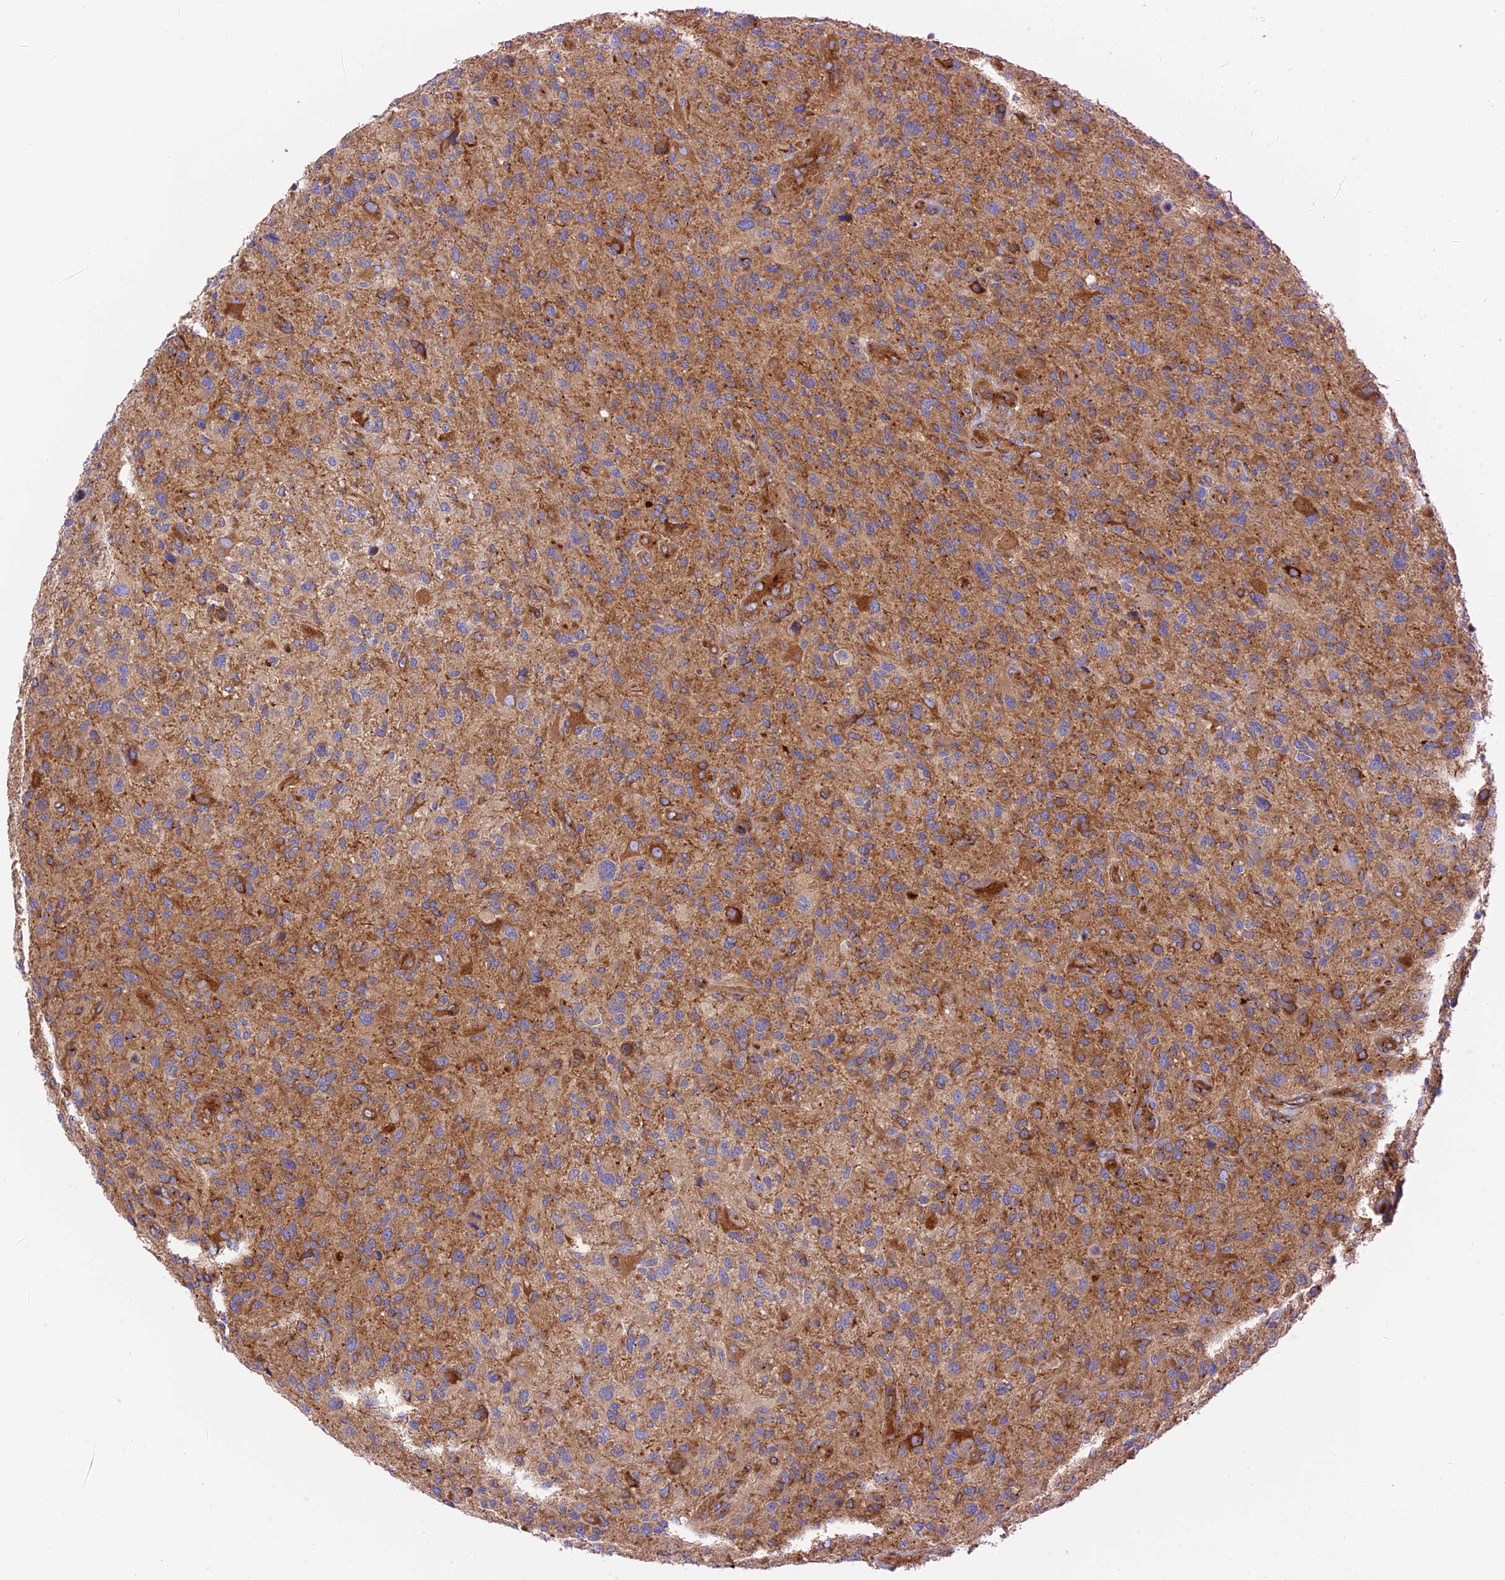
{"staining": {"intensity": "weak", "quantity": "25%-75%", "location": "cytoplasmic/membranous"}, "tissue": "glioma", "cell_type": "Tumor cells", "image_type": "cancer", "snomed": [{"axis": "morphology", "description": "Glioma, malignant, High grade"}, {"axis": "topography", "description": "Brain"}], "caption": "High-magnification brightfield microscopy of high-grade glioma (malignant) stained with DAB (3,3'-diaminobenzidine) (brown) and counterstained with hematoxylin (blue). tumor cells exhibit weak cytoplasmic/membranous positivity is present in about25%-75% of cells. (brown staining indicates protein expression, while blue staining denotes nuclei).", "gene": "DCTN2", "patient": {"sex": "male", "age": 47}}